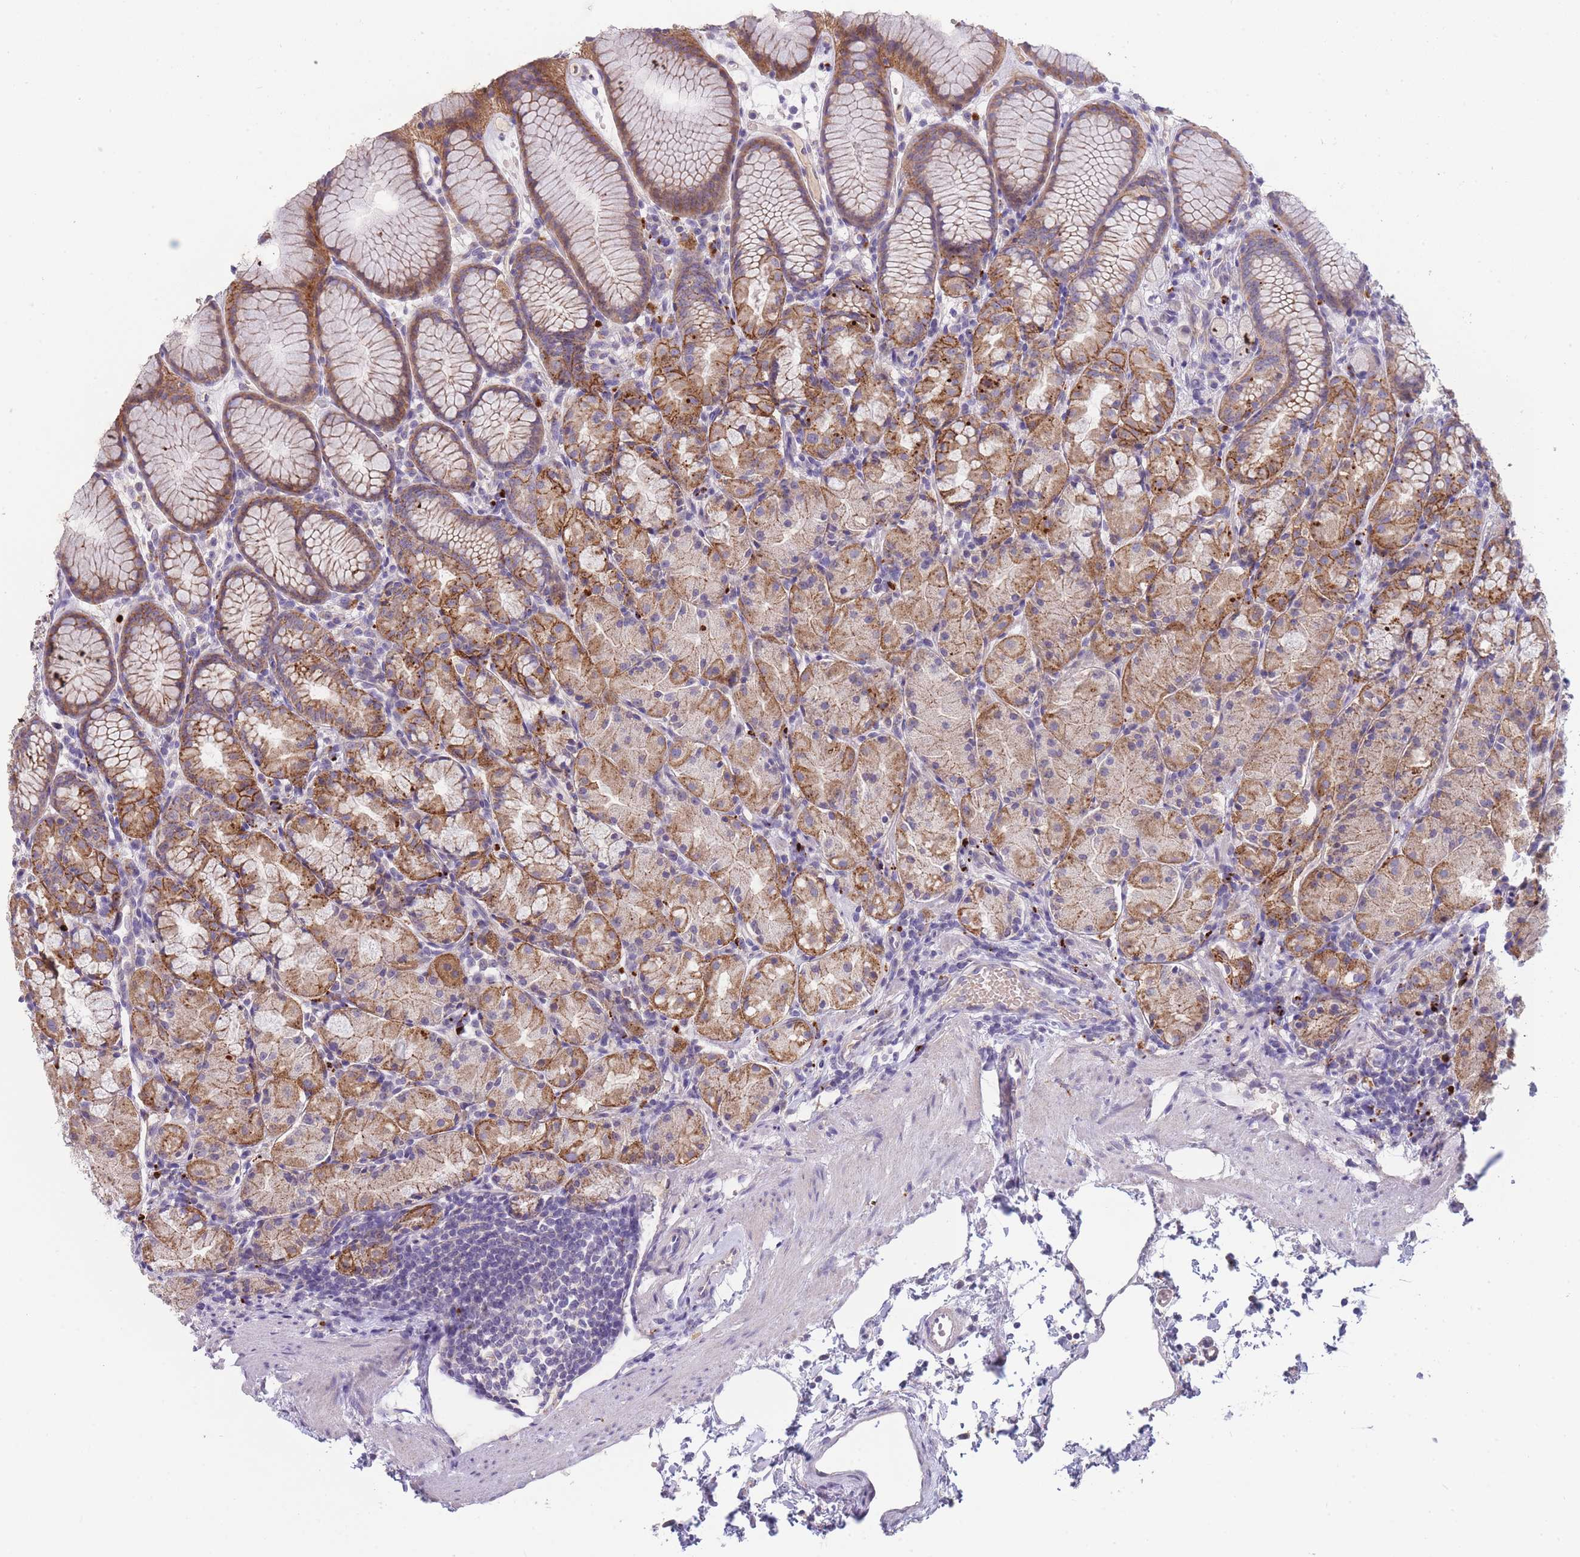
{"staining": {"intensity": "moderate", "quantity": ">75%", "location": "cytoplasmic/membranous"}, "tissue": "stomach", "cell_type": "Glandular cells", "image_type": "normal", "snomed": [{"axis": "morphology", "description": "Normal tissue, NOS"}, {"axis": "topography", "description": "Stomach, upper"}], "caption": "The image reveals staining of unremarkable stomach, revealing moderate cytoplasmic/membranous protein positivity (brown color) within glandular cells. (Brightfield microscopy of DAB IHC at high magnification).", "gene": "TRIM61", "patient": {"sex": "male", "age": 47}}